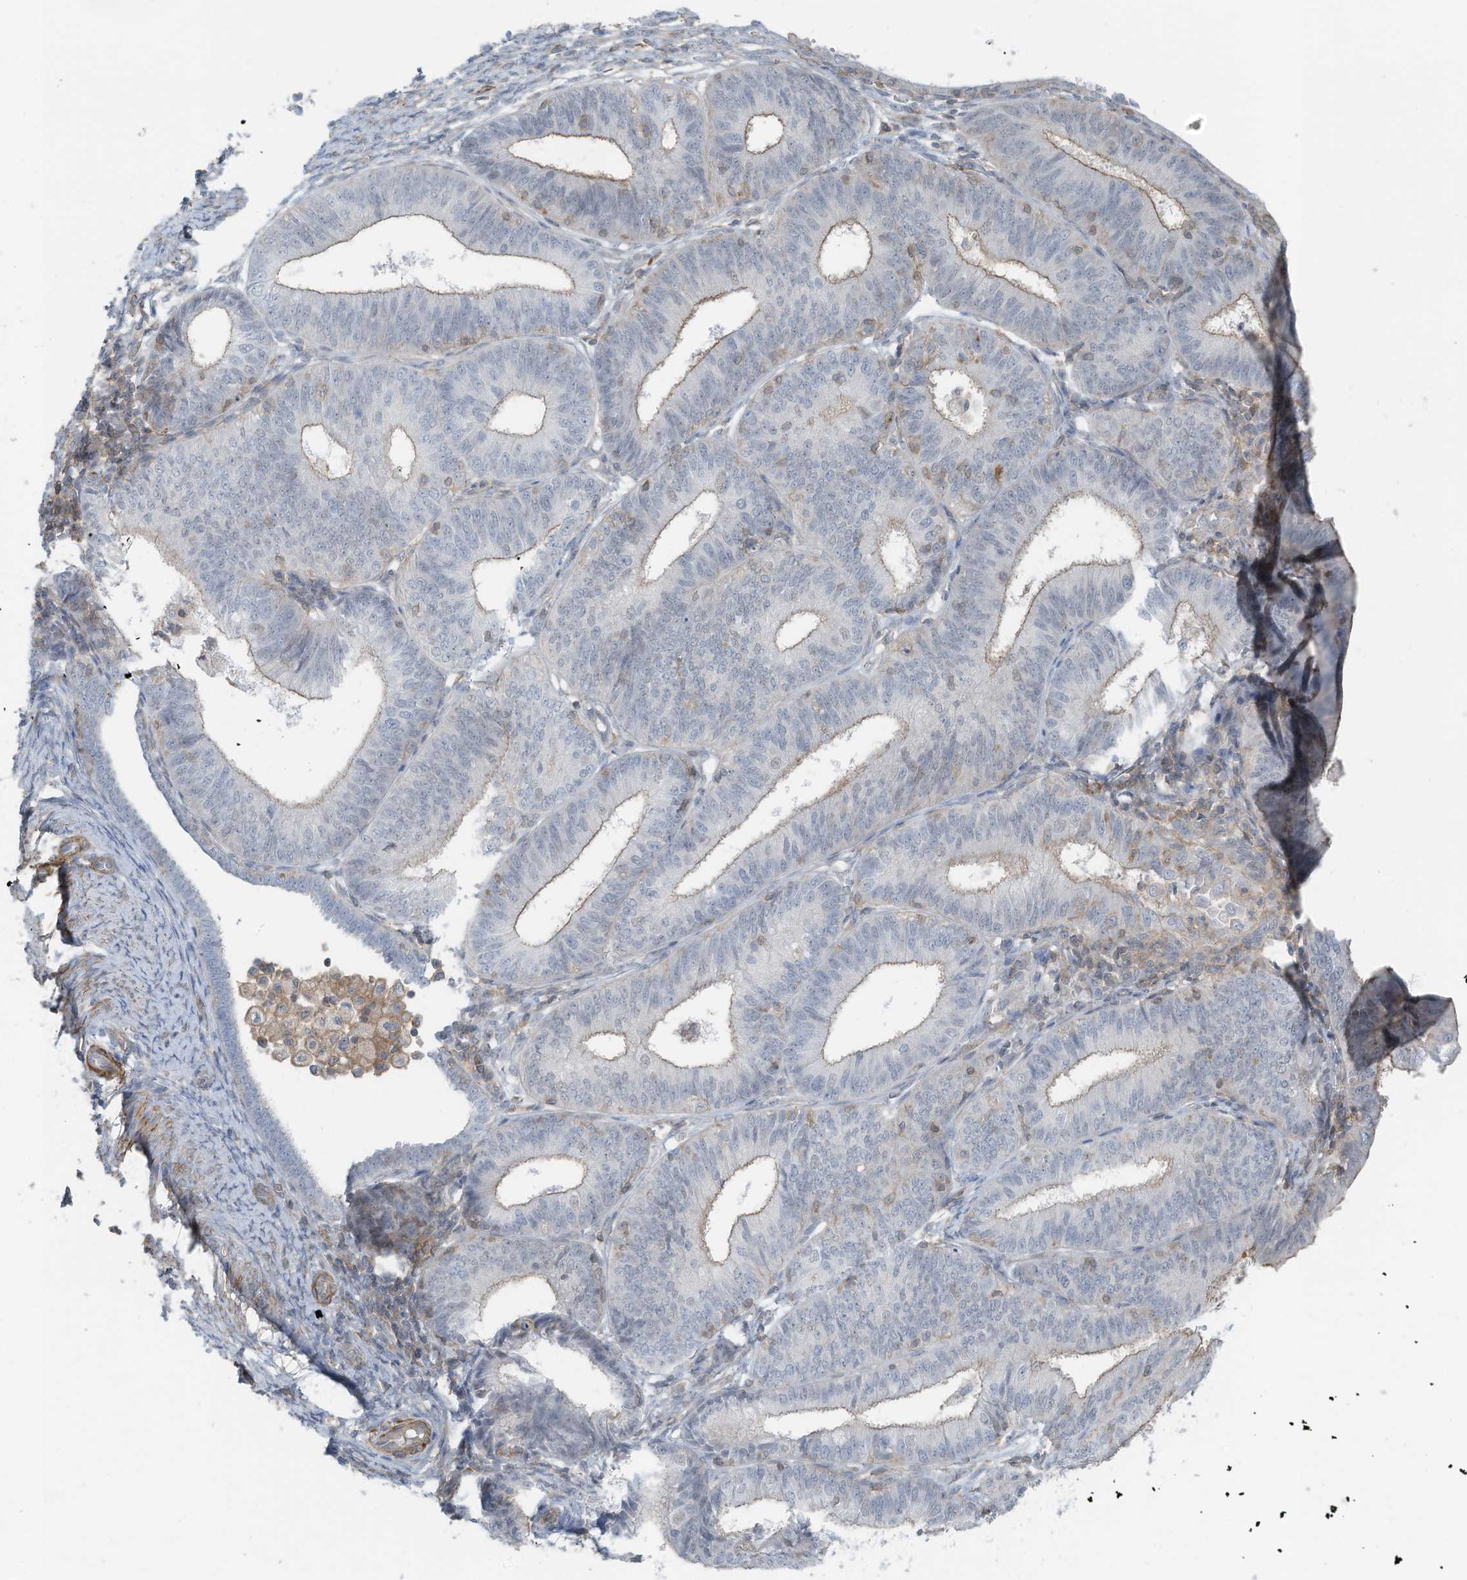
{"staining": {"intensity": "weak", "quantity": ">75%", "location": "cytoplasmic/membranous"}, "tissue": "endometrial cancer", "cell_type": "Tumor cells", "image_type": "cancer", "snomed": [{"axis": "morphology", "description": "Adenocarcinoma, NOS"}, {"axis": "topography", "description": "Endometrium"}], "caption": "High-magnification brightfield microscopy of adenocarcinoma (endometrial) stained with DAB (brown) and counterstained with hematoxylin (blue). tumor cells exhibit weak cytoplasmic/membranous staining is appreciated in about>75% of cells.", "gene": "ZNF846", "patient": {"sex": "female", "age": 51}}